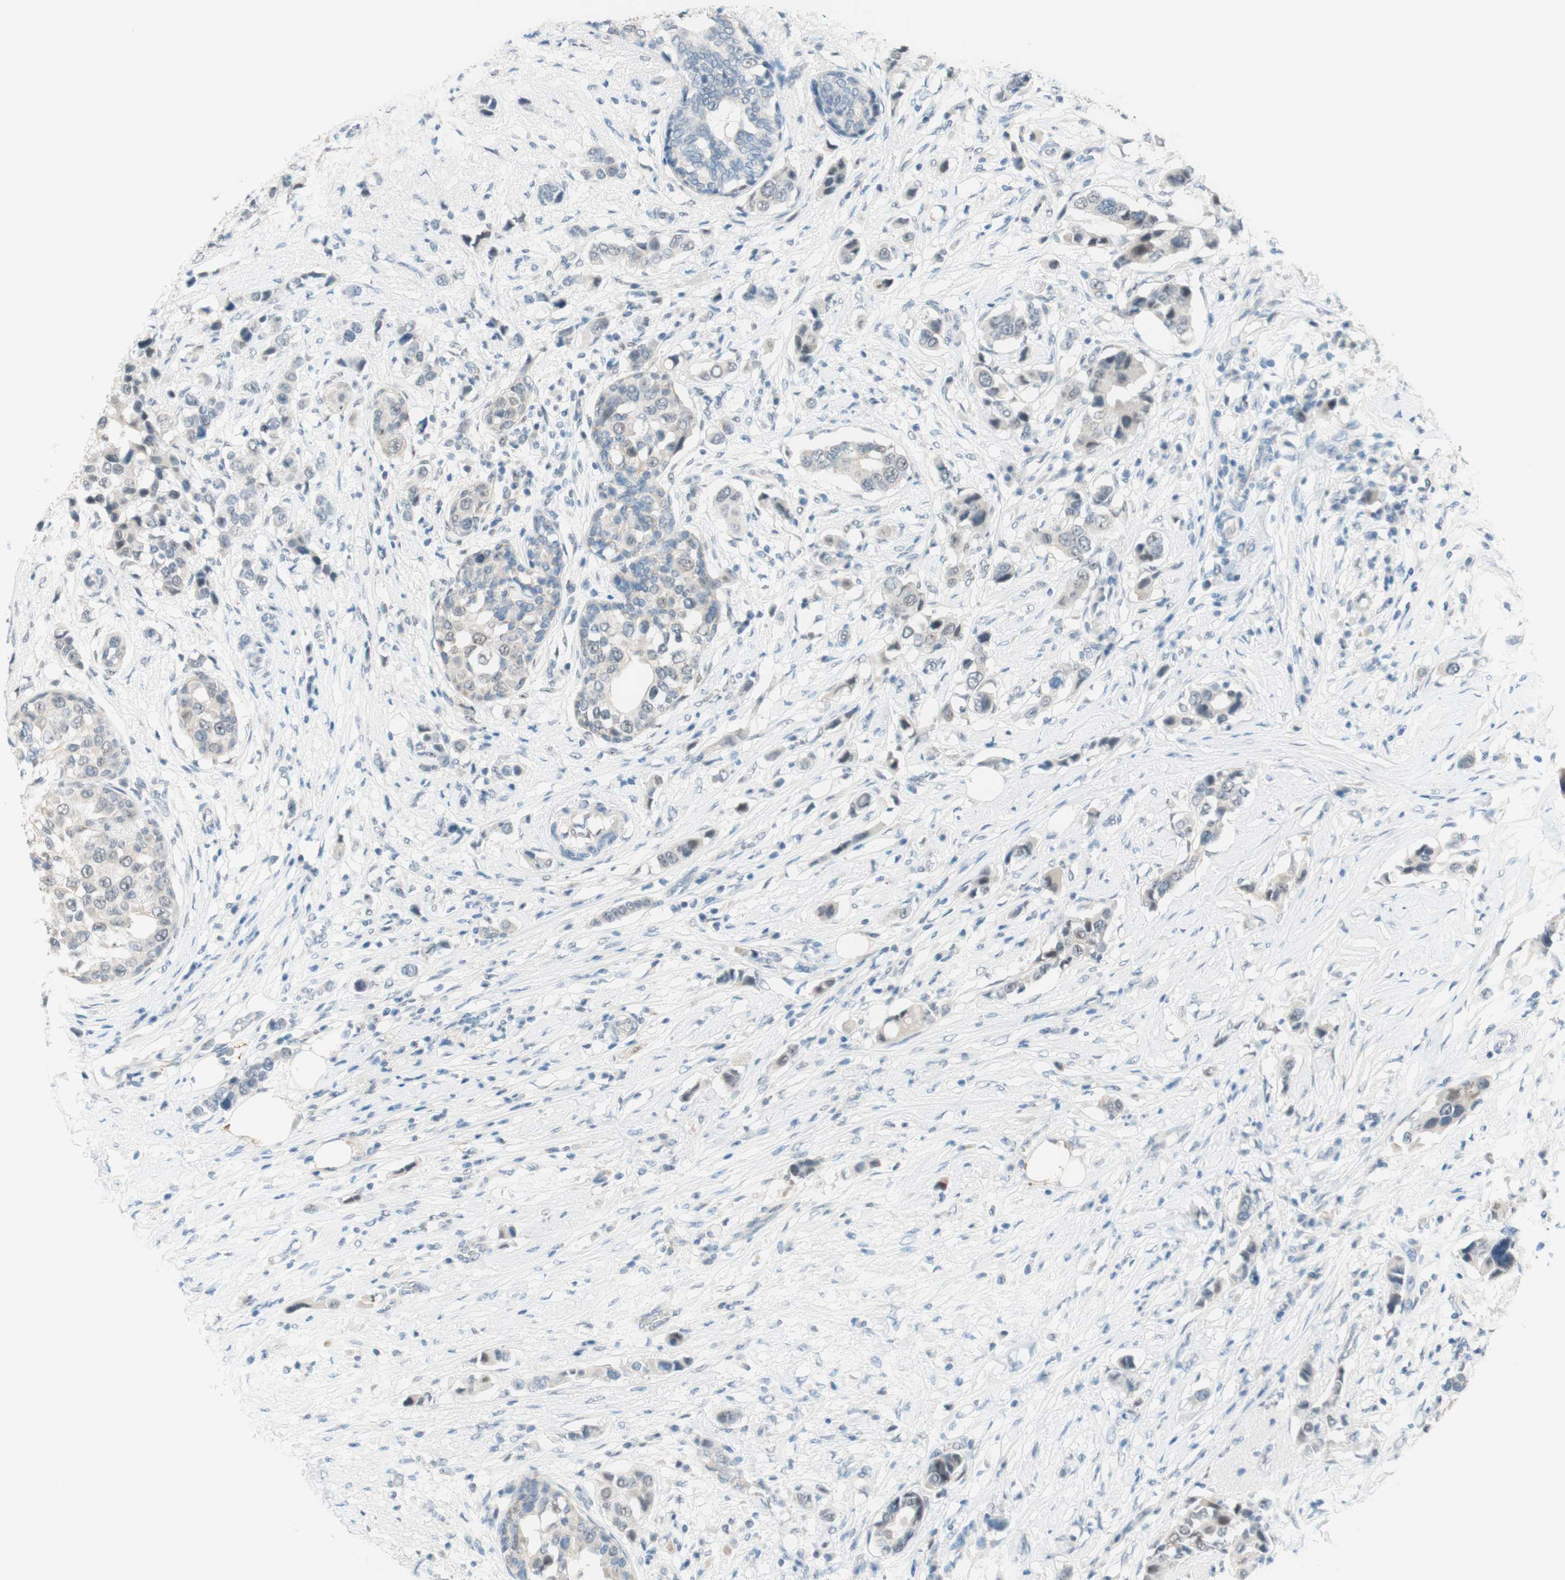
{"staining": {"intensity": "weak", "quantity": "<25%", "location": "cytoplasmic/membranous"}, "tissue": "breast cancer", "cell_type": "Tumor cells", "image_type": "cancer", "snomed": [{"axis": "morphology", "description": "Normal tissue, NOS"}, {"axis": "morphology", "description": "Duct carcinoma"}, {"axis": "topography", "description": "Breast"}], "caption": "Immunohistochemistry (IHC) image of human intraductal carcinoma (breast) stained for a protein (brown), which shows no expression in tumor cells.", "gene": "JPH1", "patient": {"sex": "female", "age": 50}}